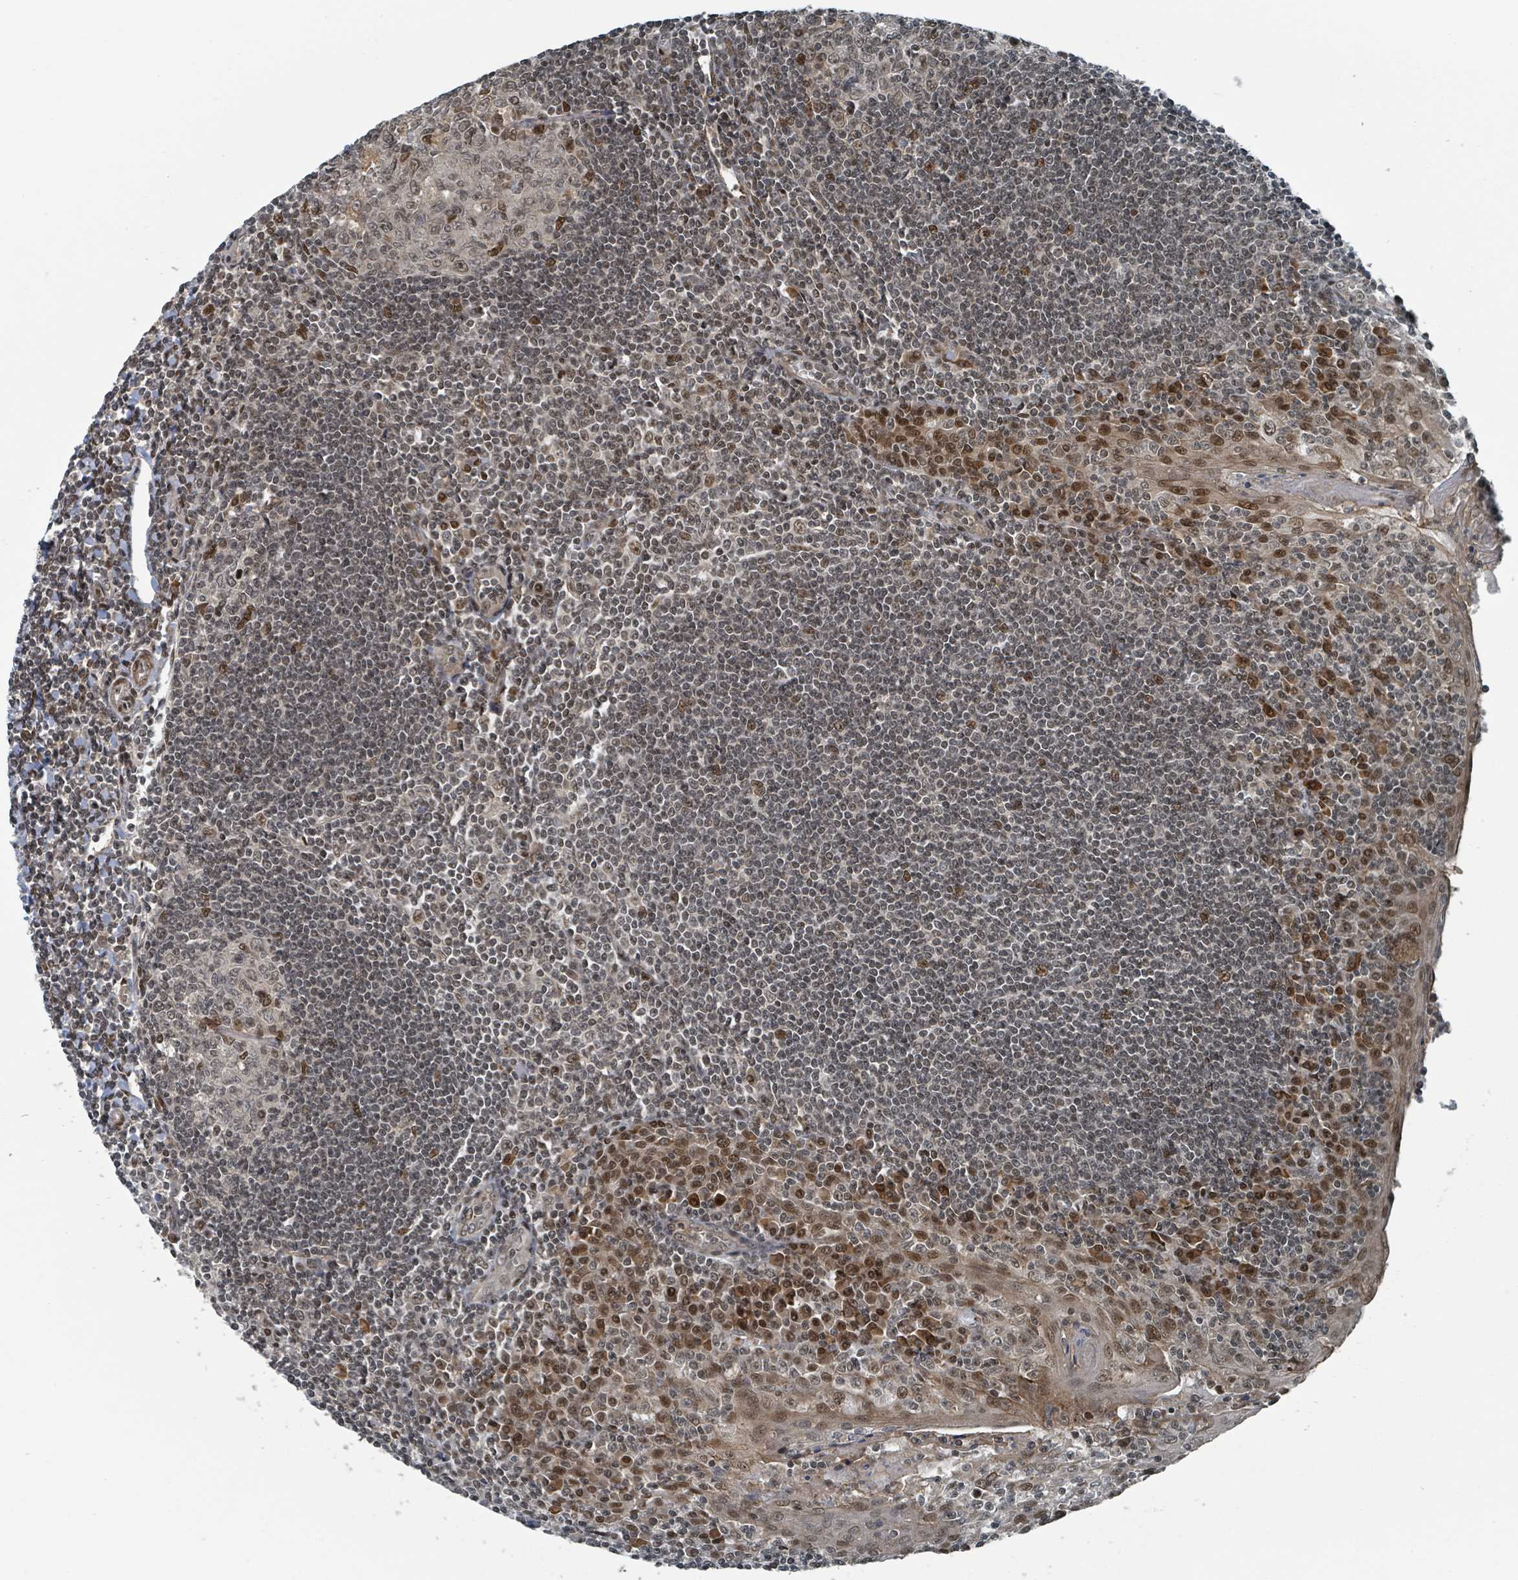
{"staining": {"intensity": "moderate", "quantity": "25%-75%", "location": "nuclear"}, "tissue": "tonsil", "cell_type": "Germinal center cells", "image_type": "normal", "snomed": [{"axis": "morphology", "description": "Normal tissue, NOS"}, {"axis": "topography", "description": "Tonsil"}], "caption": "A medium amount of moderate nuclear positivity is appreciated in about 25%-75% of germinal center cells in unremarkable tonsil.", "gene": "PHIP", "patient": {"sex": "male", "age": 27}}